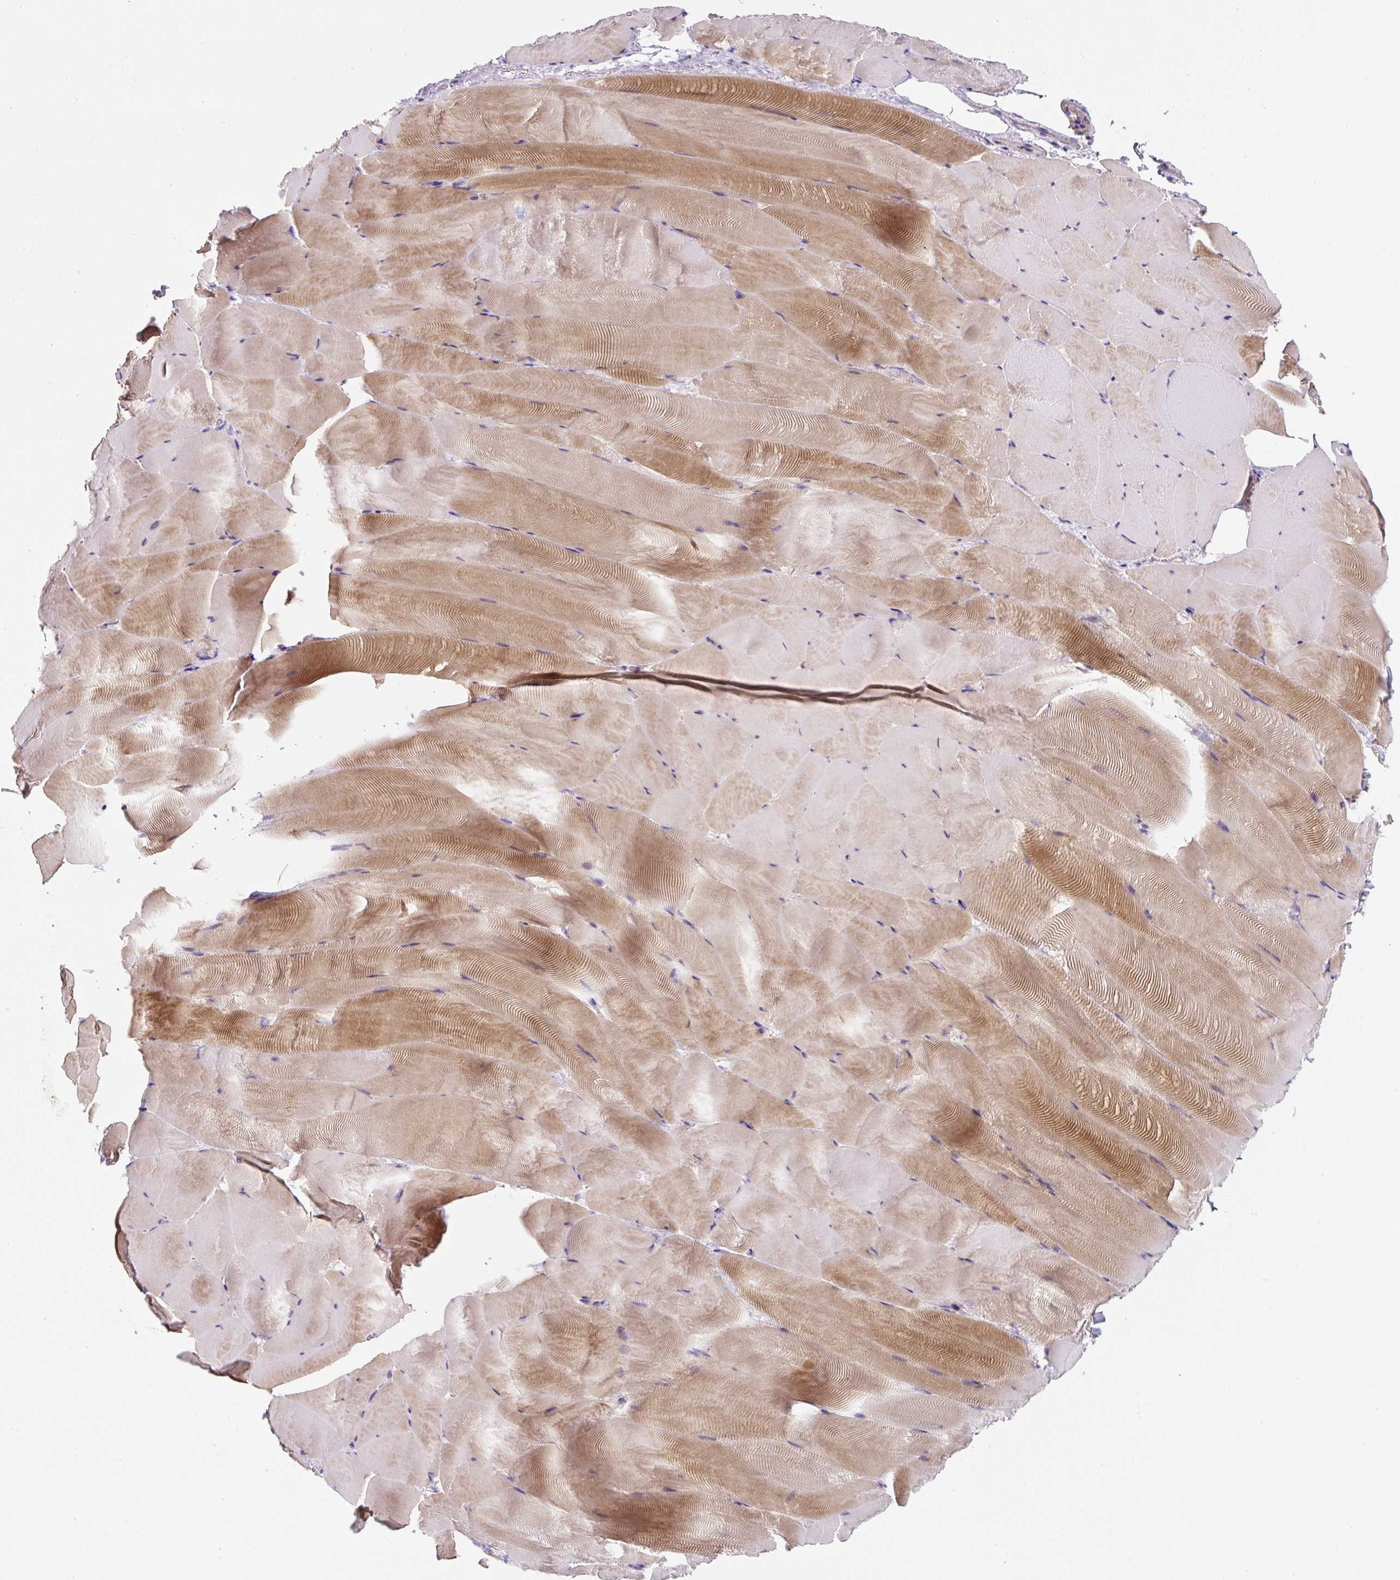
{"staining": {"intensity": "moderate", "quantity": "25%-75%", "location": "cytoplasmic/membranous"}, "tissue": "skeletal muscle", "cell_type": "Myocytes", "image_type": "normal", "snomed": [{"axis": "morphology", "description": "Normal tissue, NOS"}, {"axis": "topography", "description": "Skeletal muscle"}], "caption": "IHC of benign skeletal muscle shows medium levels of moderate cytoplasmic/membranous staining in approximately 25%-75% of myocytes. (brown staining indicates protein expression, while blue staining denotes nuclei).", "gene": "OR14A2", "patient": {"sex": "female", "age": 64}}